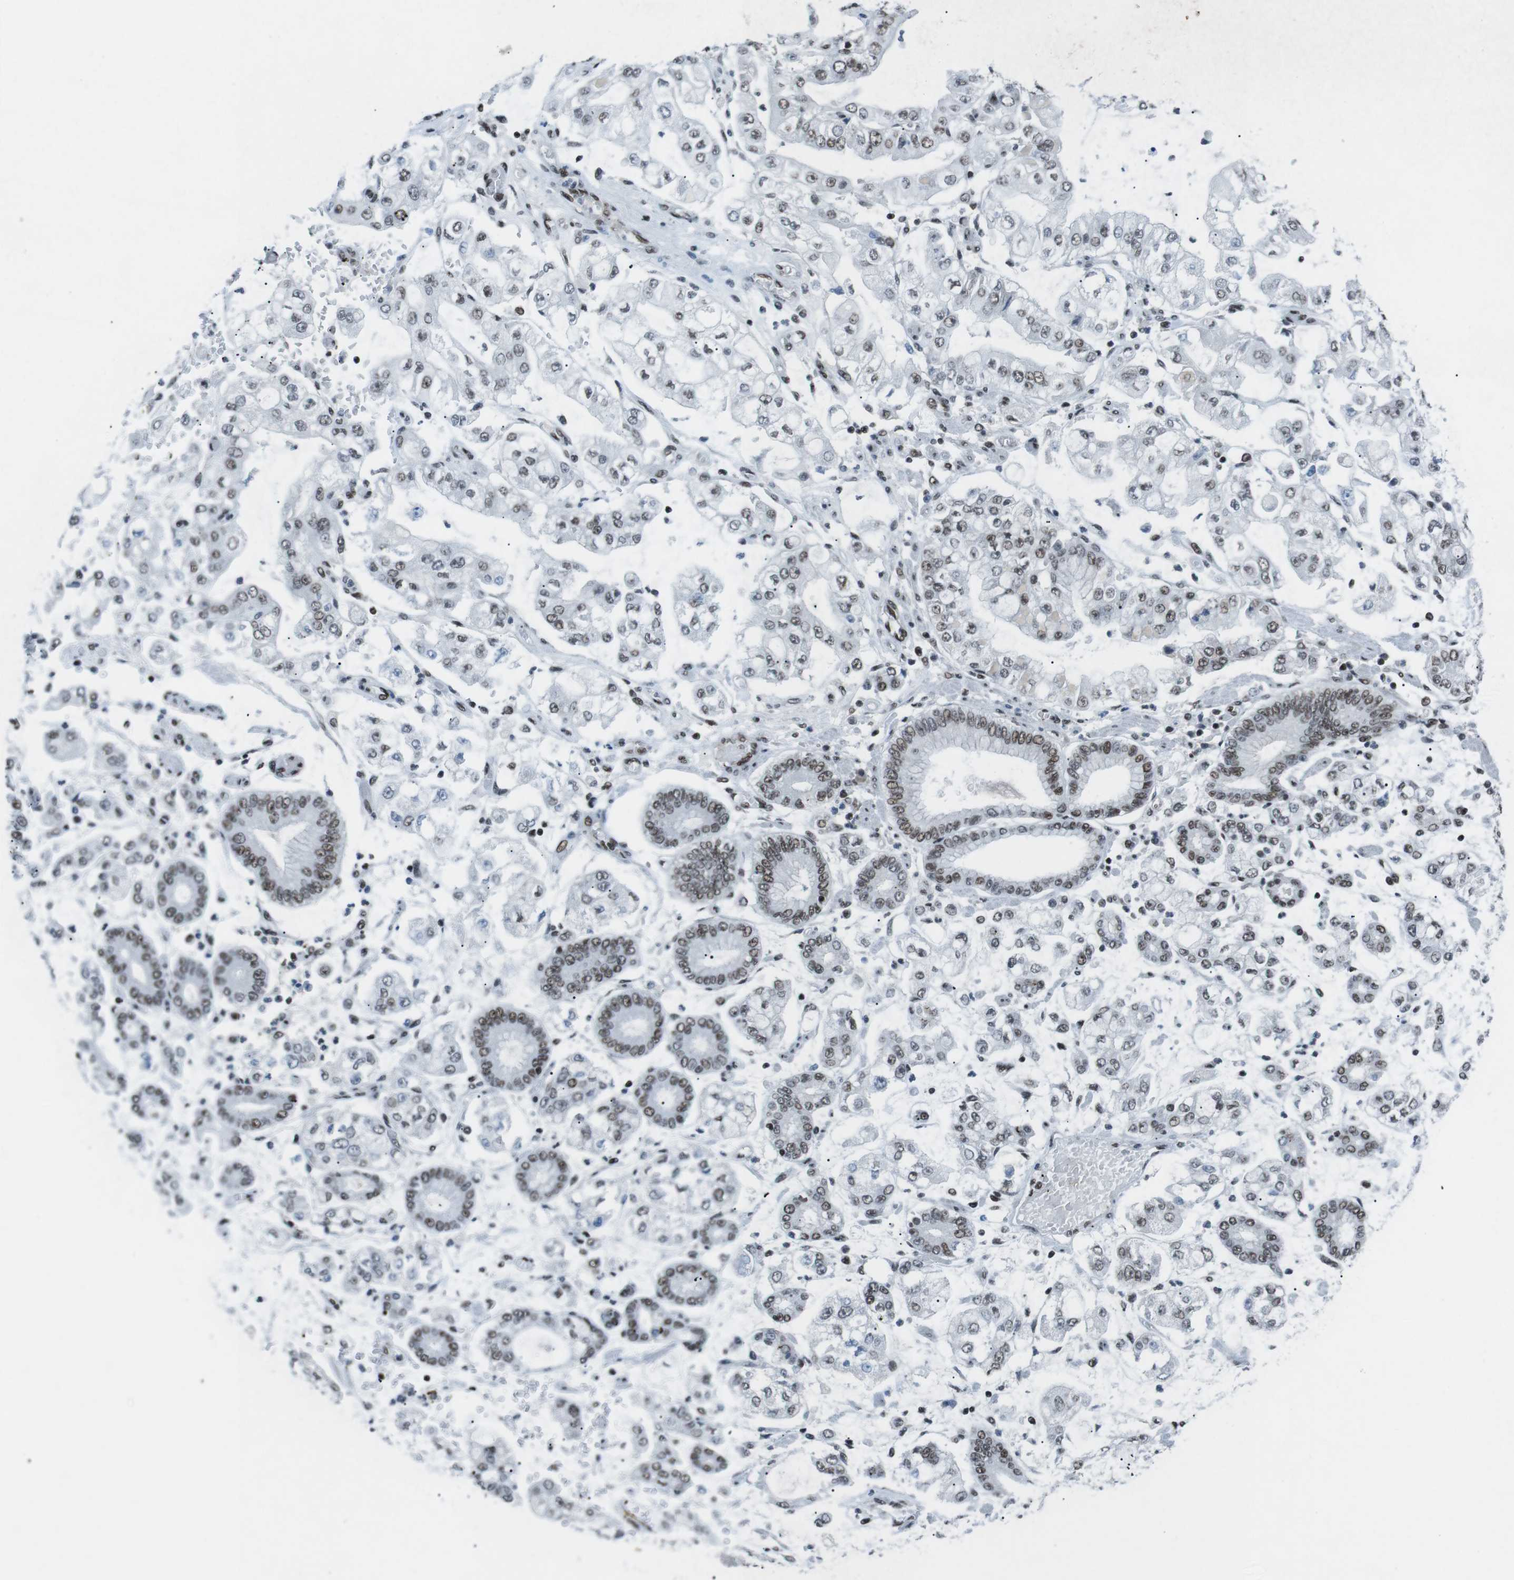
{"staining": {"intensity": "moderate", "quantity": "25%-75%", "location": "nuclear"}, "tissue": "stomach cancer", "cell_type": "Tumor cells", "image_type": "cancer", "snomed": [{"axis": "morphology", "description": "Adenocarcinoma, NOS"}, {"axis": "topography", "description": "Stomach"}], "caption": "An IHC histopathology image of tumor tissue is shown. Protein staining in brown labels moderate nuclear positivity in adenocarcinoma (stomach) within tumor cells.", "gene": "TAF1", "patient": {"sex": "male", "age": 76}}